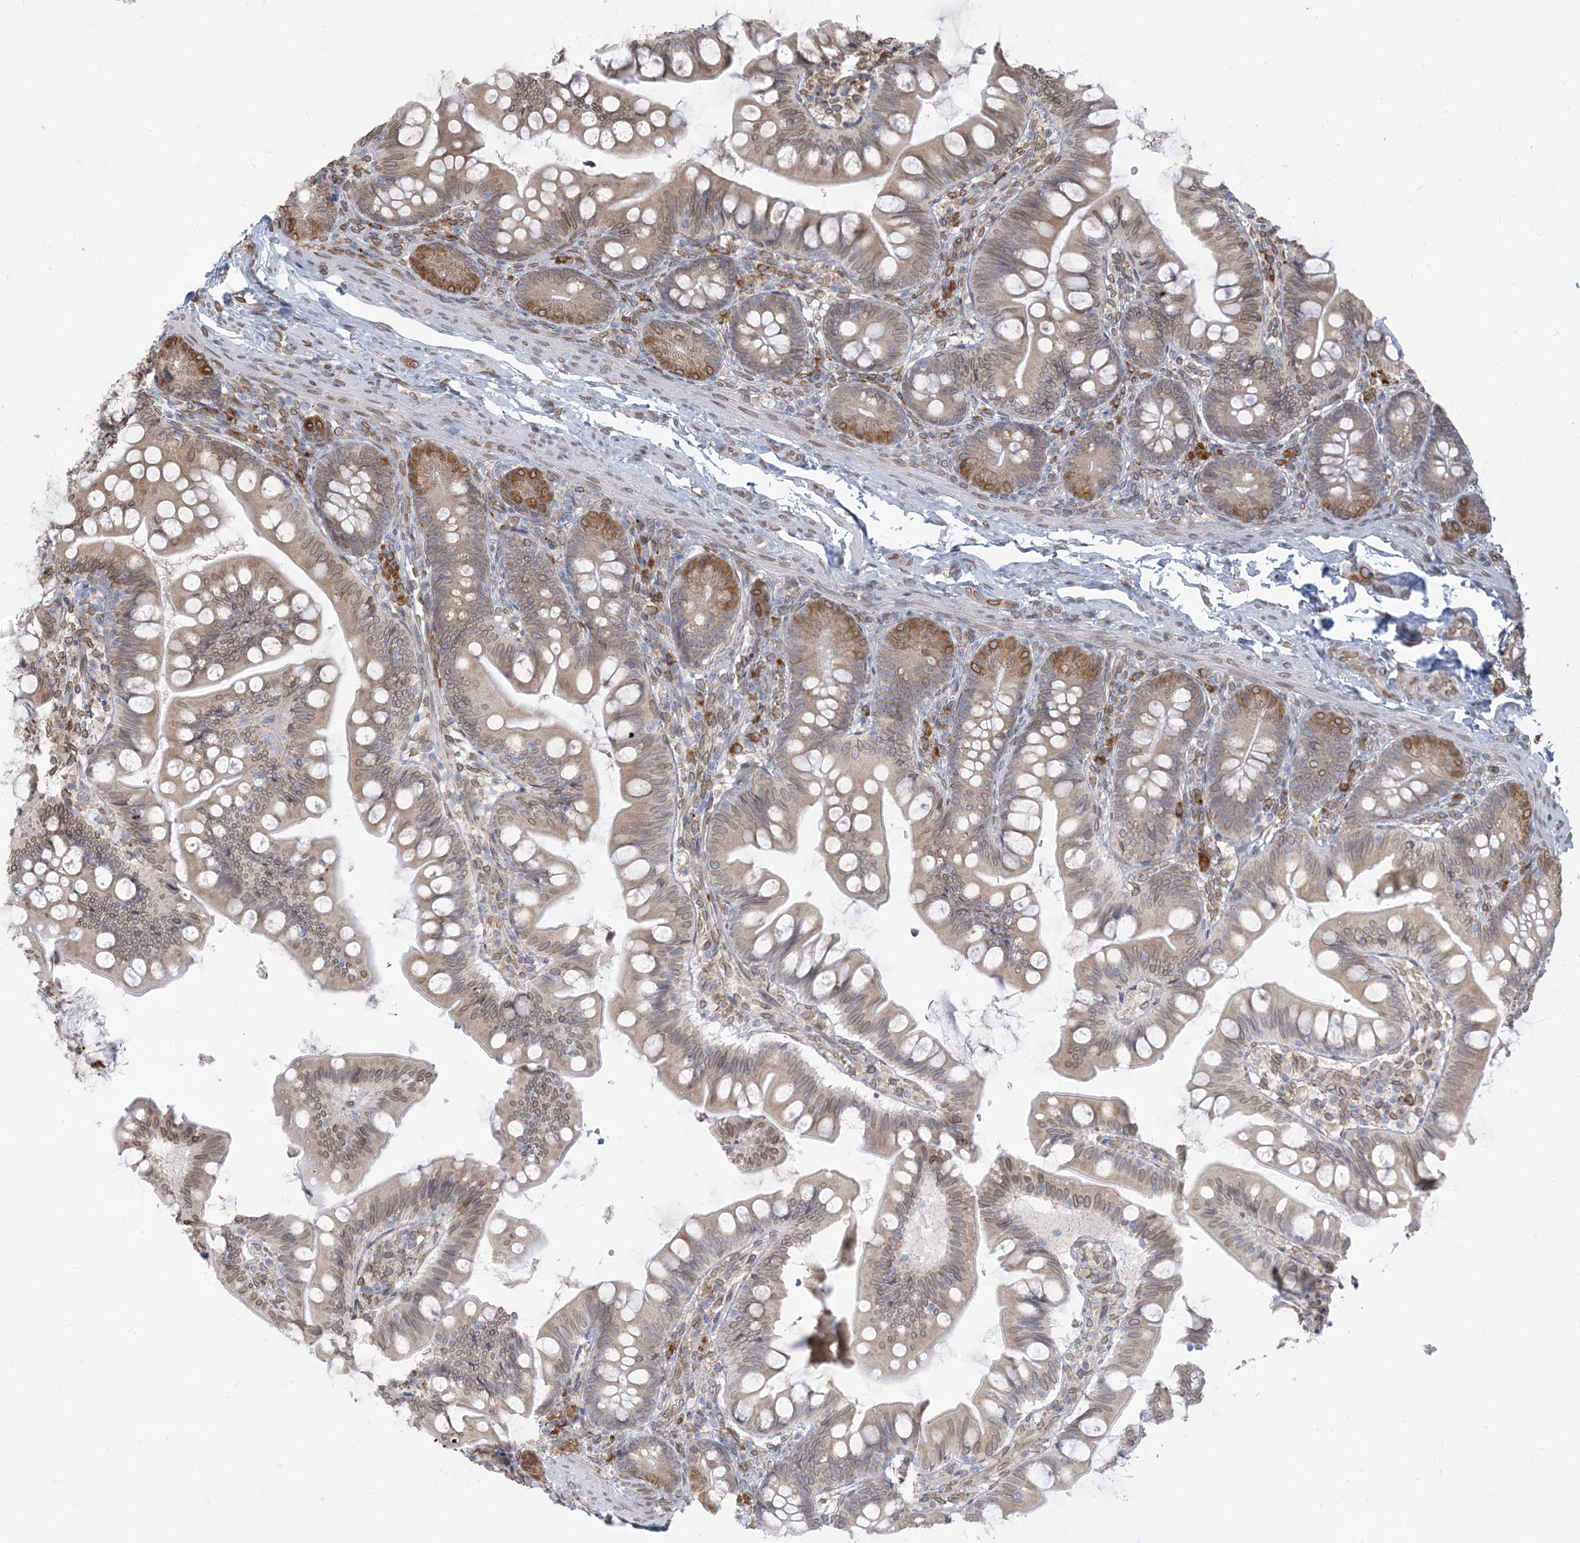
{"staining": {"intensity": "moderate", "quantity": "<25%", "location": "cytoplasmic/membranous"}, "tissue": "small intestine", "cell_type": "Glandular cells", "image_type": "normal", "snomed": [{"axis": "morphology", "description": "Normal tissue, NOS"}, {"axis": "topography", "description": "Small intestine"}], "caption": "About <25% of glandular cells in normal human small intestine exhibit moderate cytoplasmic/membranous protein expression as visualized by brown immunohistochemical staining.", "gene": "WWP1", "patient": {"sex": "male", "age": 7}}